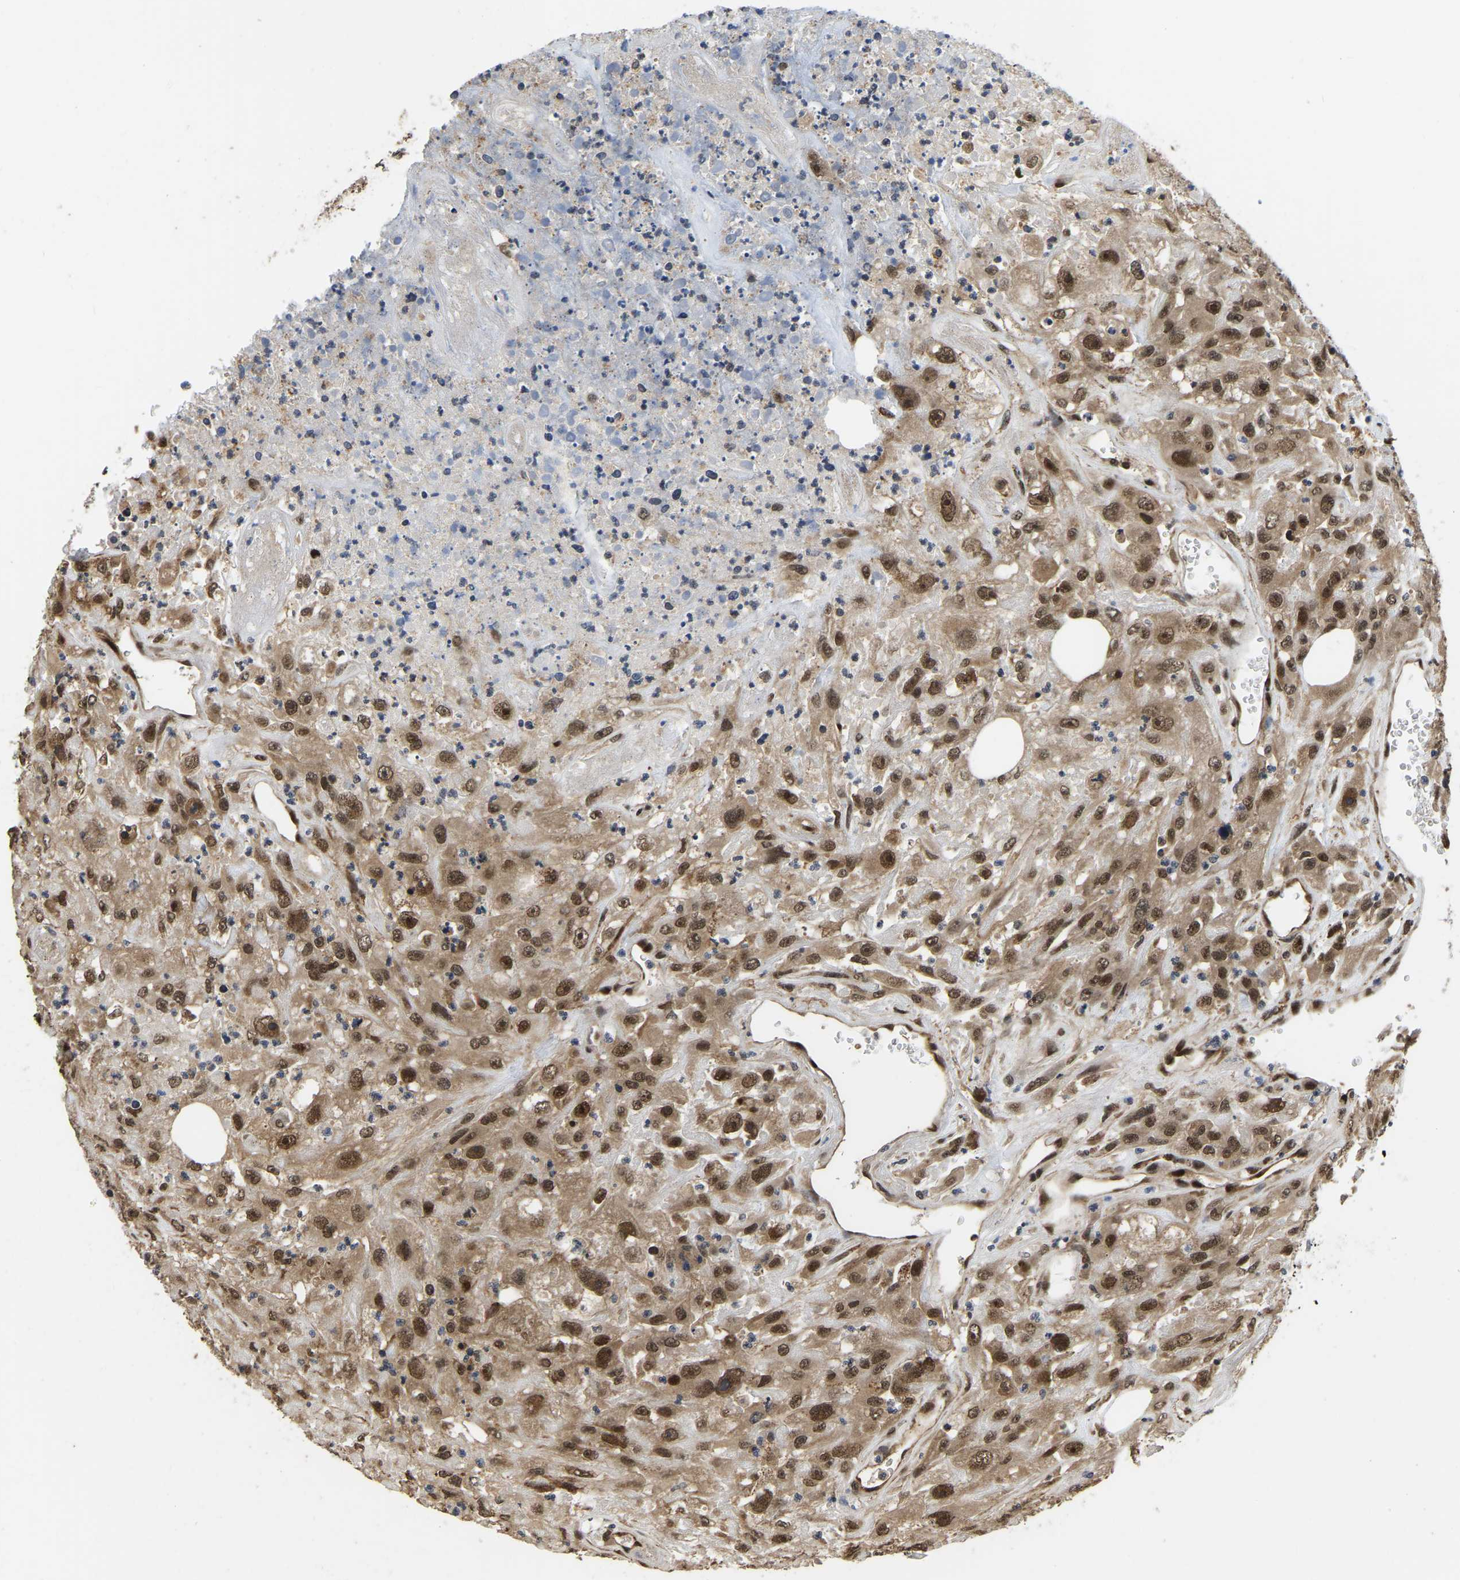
{"staining": {"intensity": "moderate", "quantity": ">75%", "location": "cytoplasmic/membranous,nuclear"}, "tissue": "urothelial cancer", "cell_type": "Tumor cells", "image_type": "cancer", "snomed": [{"axis": "morphology", "description": "Urothelial carcinoma, High grade"}, {"axis": "topography", "description": "Urinary bladder"}], "caption": "Immunohistochemical staining of human urothelial carcinoma (high-grade) exhibits medium levels of moderate cytoplasmic/membranous and nuclear protein staining in approximately >75% of tumor cells.", "gene": "CIAO1", "patient": {"sex": "male", "age": 46}}